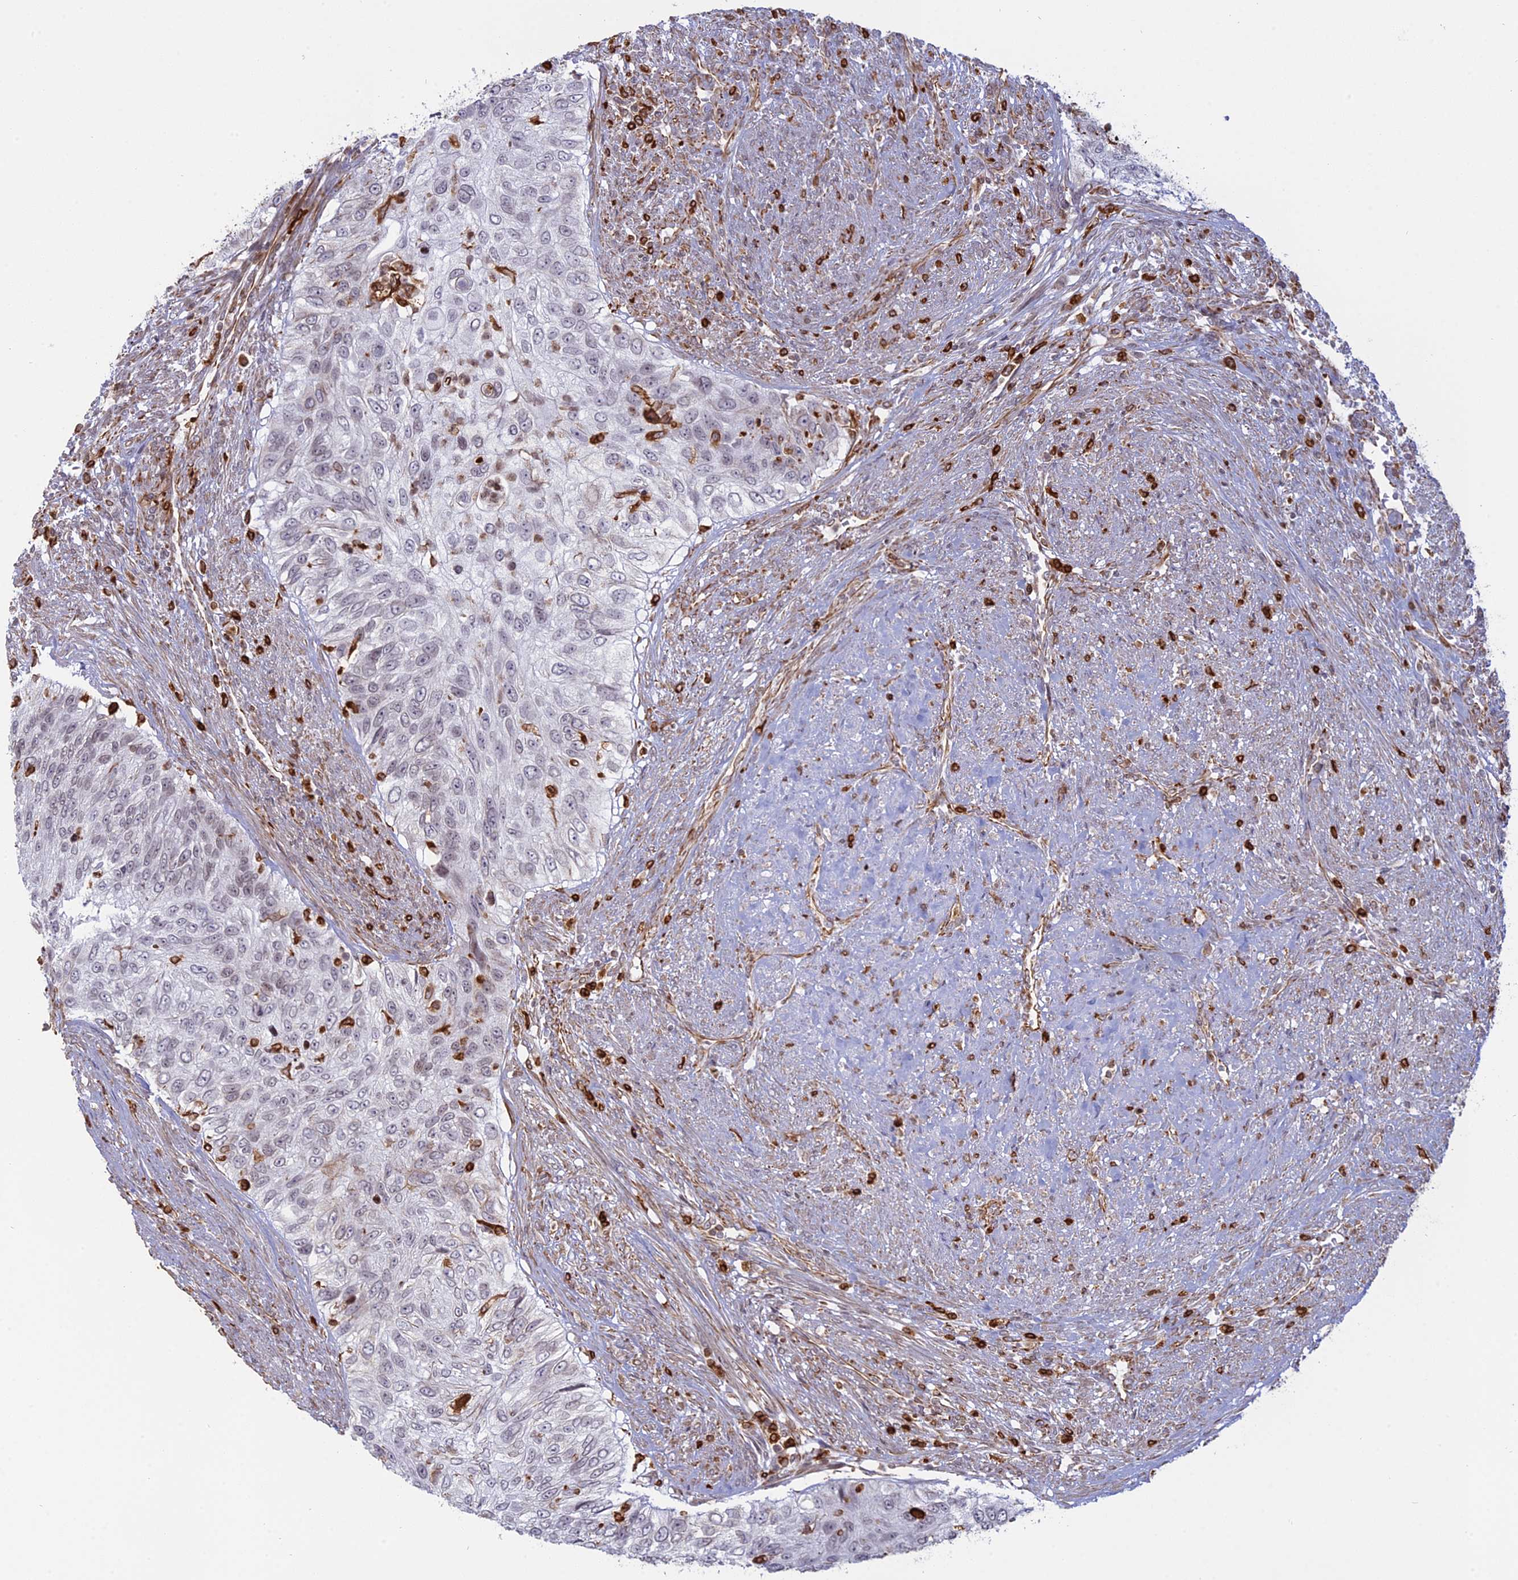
{"staining": {"intensity": "negative", "quantity": "none", "location": "none"}, "tissue": "urothelial cancer", "cell_type": "Tumor cells", "image_type": "cancer", "snomed": [{"axis": "morphology", "description": "Urothelial carcinoma, High grade"}, {"axis": "topography", "description": "Urinary bladder"}], "caption": "There is no significant positivity in tumor cells of urothelial cancer.", "gene": "APOBR", "patient": {"sex": "female", "age": 60}}